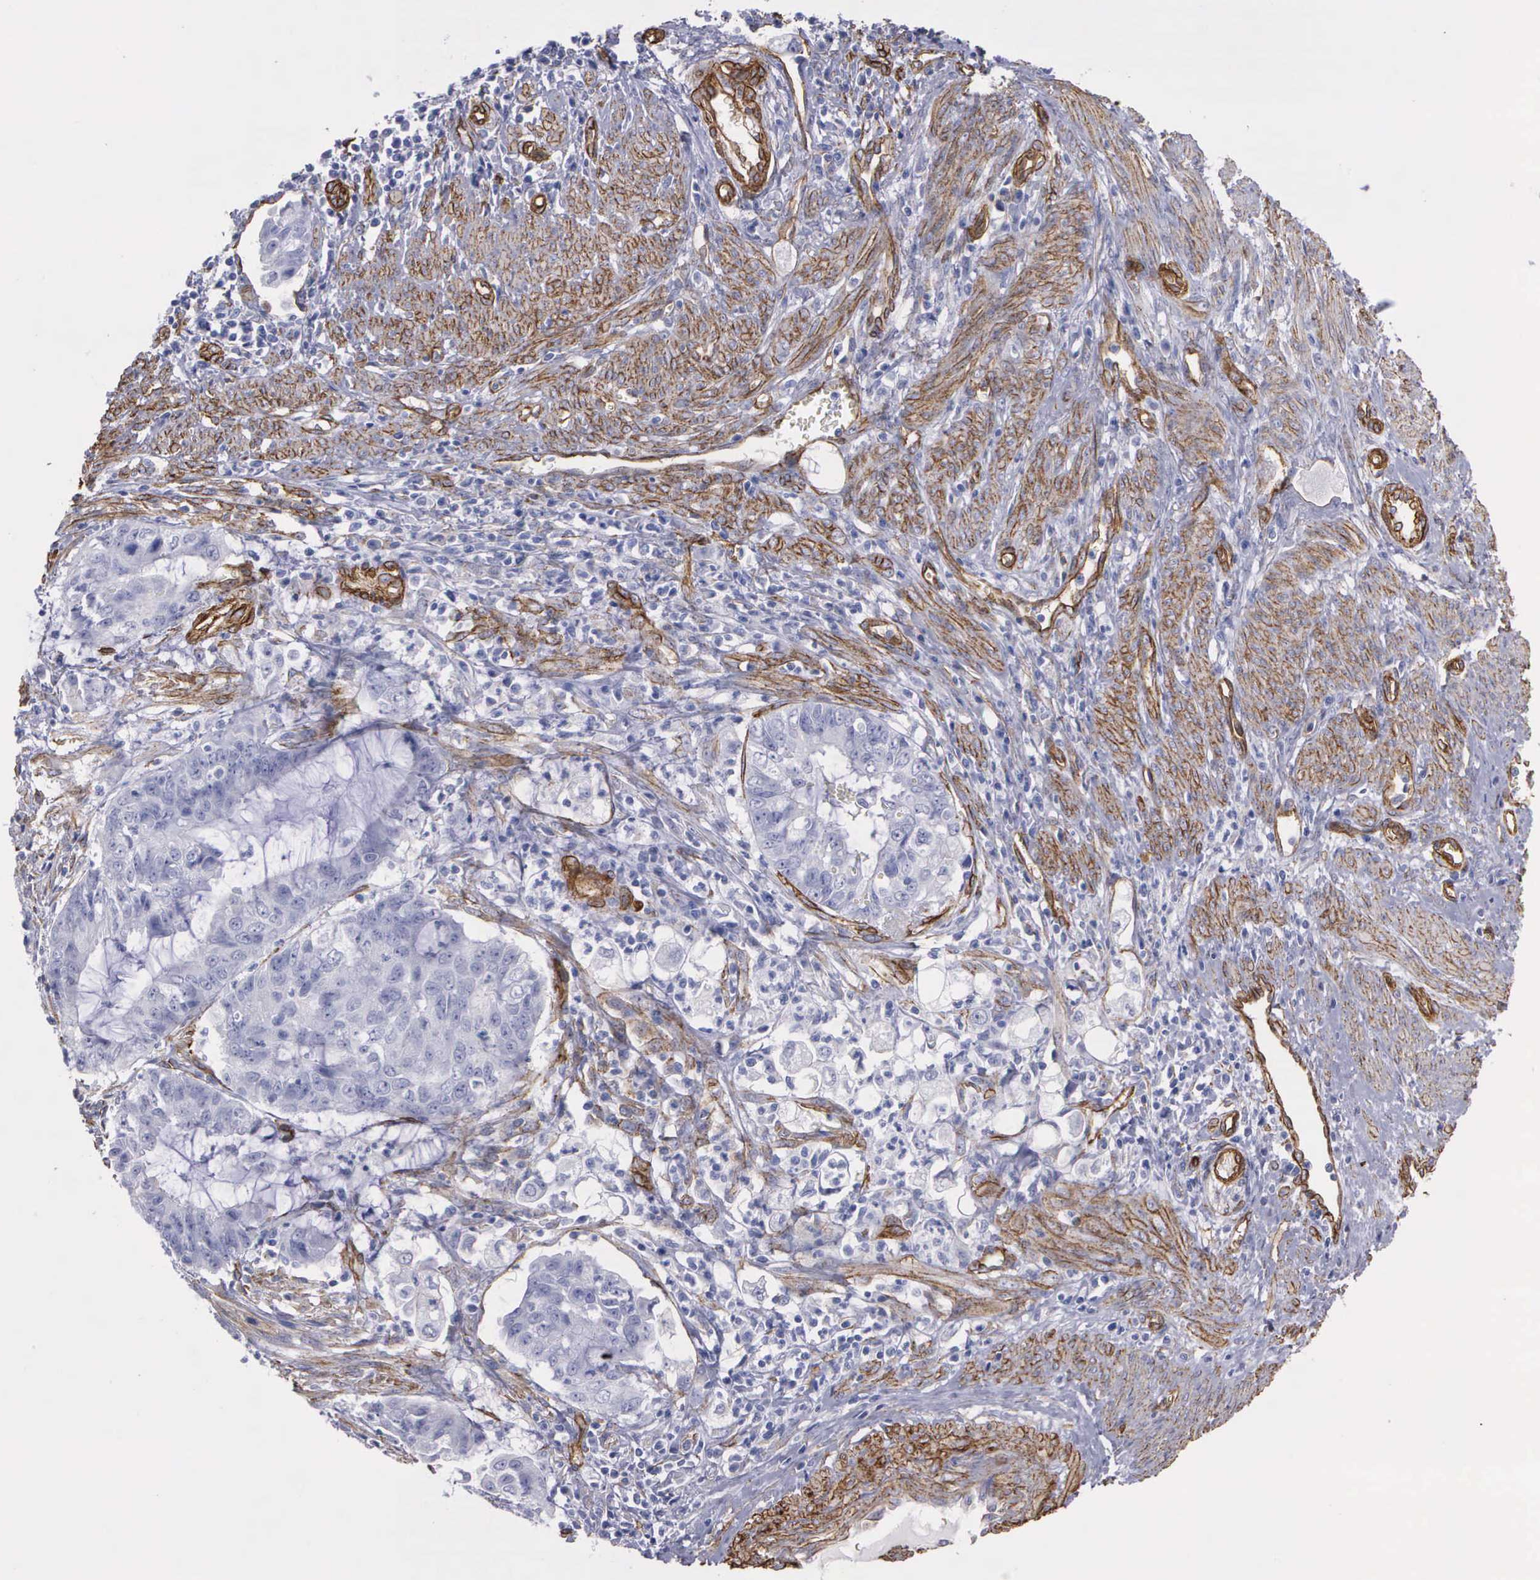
{"staining": {"intensity": "negative", "quantity": "none", "location": "none"}, "tissue": "endometrial cancer", "cell_type": "Tumor cells", "image_type": "cancer", "snomed": [{"axis": "morphology", "description": "Adenocarcinoma, NOS"}, {"axis": "topography", "description": "Endometrium"}], "caption": "An IHC histopathology image of endometrial cancer is shown. There is no staining in tumor cells of endometrial cancer.", "gene": "MAGEB10", "patient": {"sex": "female", "age": 75}}